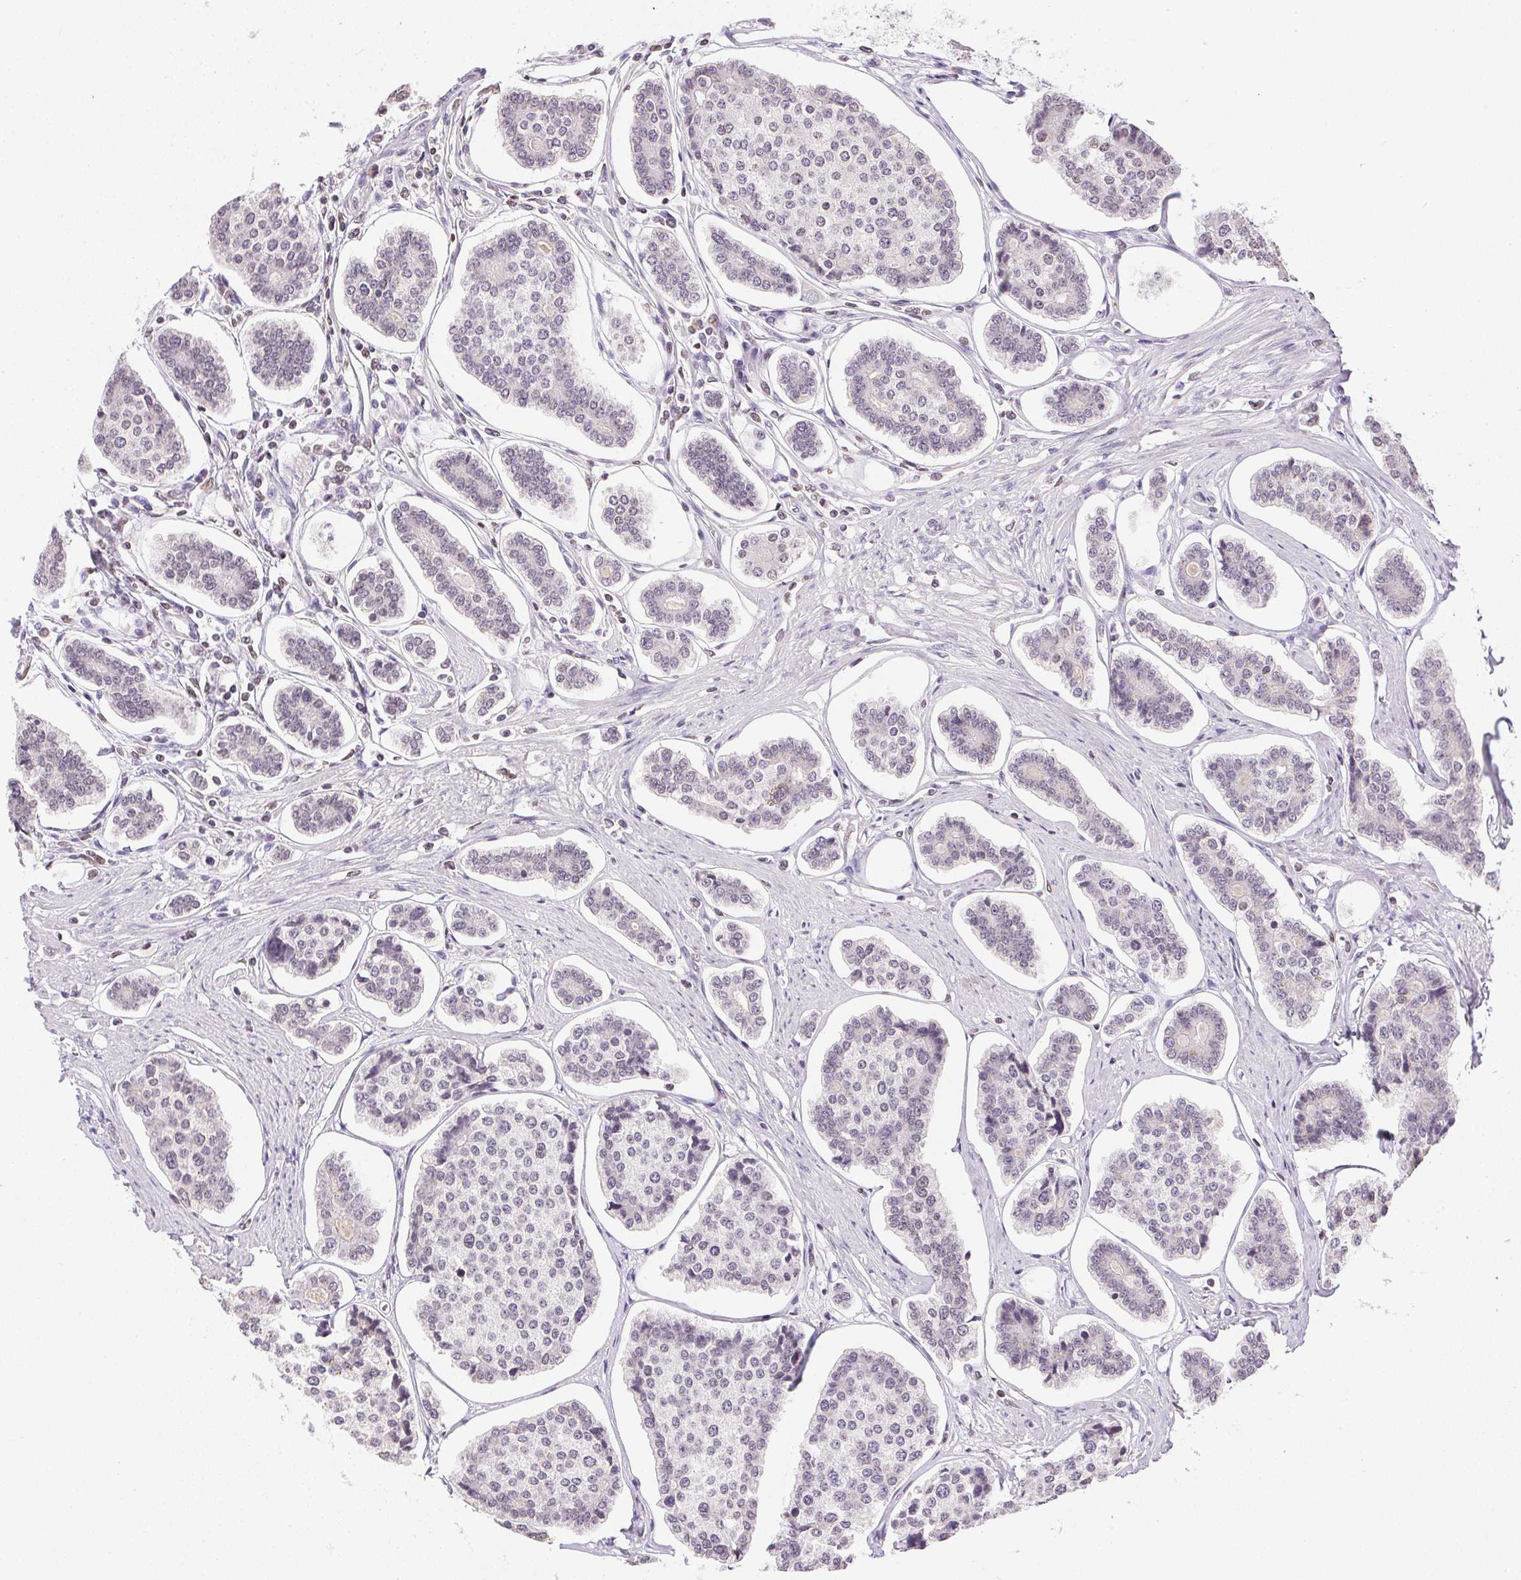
{"staining": {"intensity": "negative", "quantity": "none", "location": "none"}, "tissue": "carcinoid", "cell_type": "Tumor cells", "image_type": "cancer", "snomed": [{"axis": "morphology", "description": "Carcinoid, malignant, NOS"}, {"axis": "topography", "description": "Small intestine"}], "caption": "Malignant carcinoid stained for a protein using IHC reveals no positivity tumor cells.", "gene": "PRL", "patient": {"sex": "female", "age": 65}}